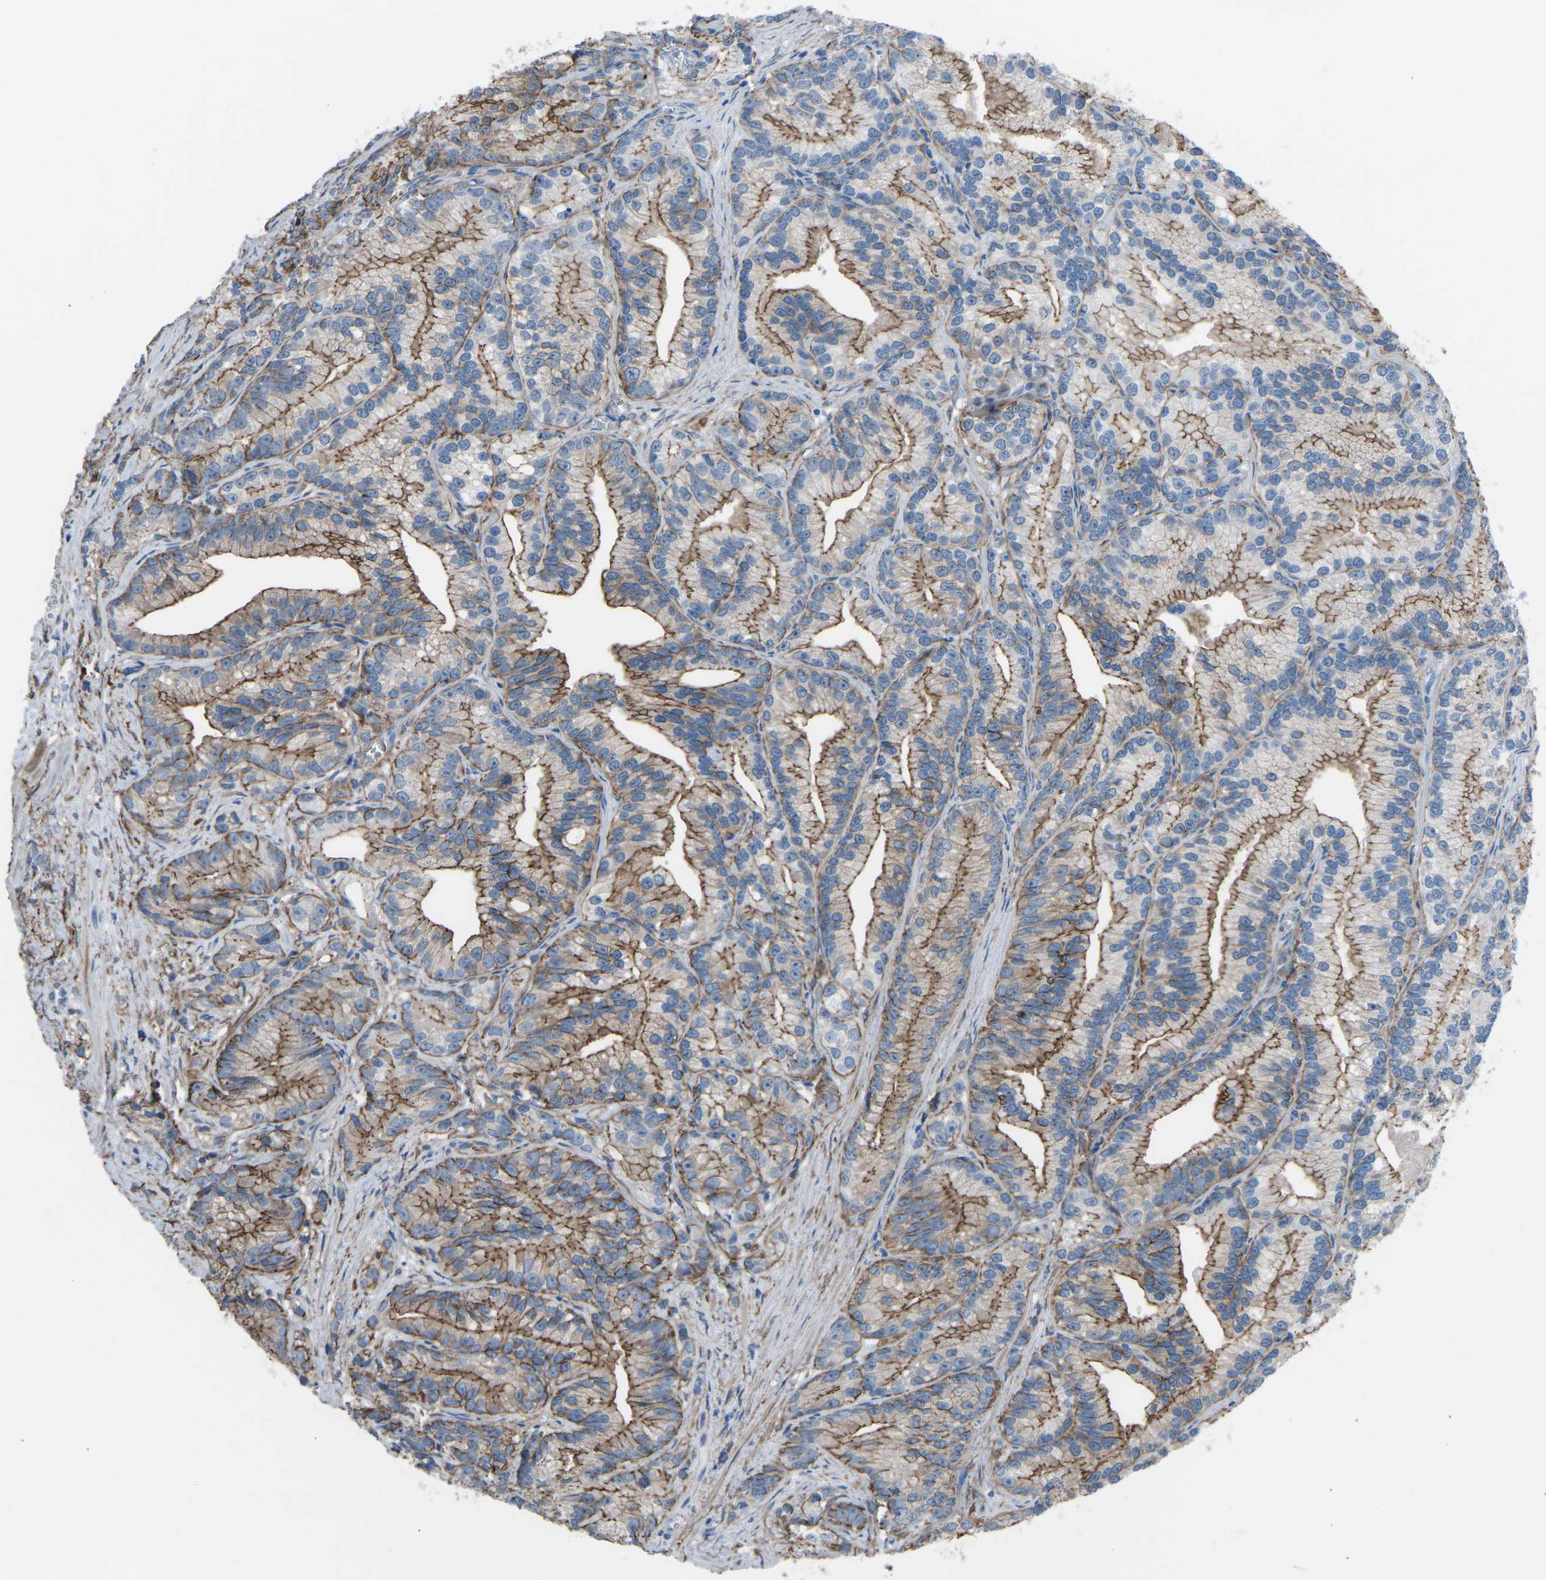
{"staining": {"intensity": "moderate", "quantity": ">75%", "location": "cytoplasmic/membranous"}, "tissue": "prostate cancer", "cell_type": "Tumor cells", "image_type": "cancer", "snomed": [{"axis": "morphology", "description": "Adenocarcinoma, Low grade"}, {"axis": "topography", "description": "Prostate"}], "caption": "Immunohistochemistry (DAB (3,3'-diaminobenzidine)) staining of prostate cancer displays moderate cytoplasmic/membranous protein positivity in about >75% of tumor cells. (brown staining indicates protein expression, while blue staining denotes nuclei).", "gene": "MYH10", "patient": {"sex": "male", "age": 89}}